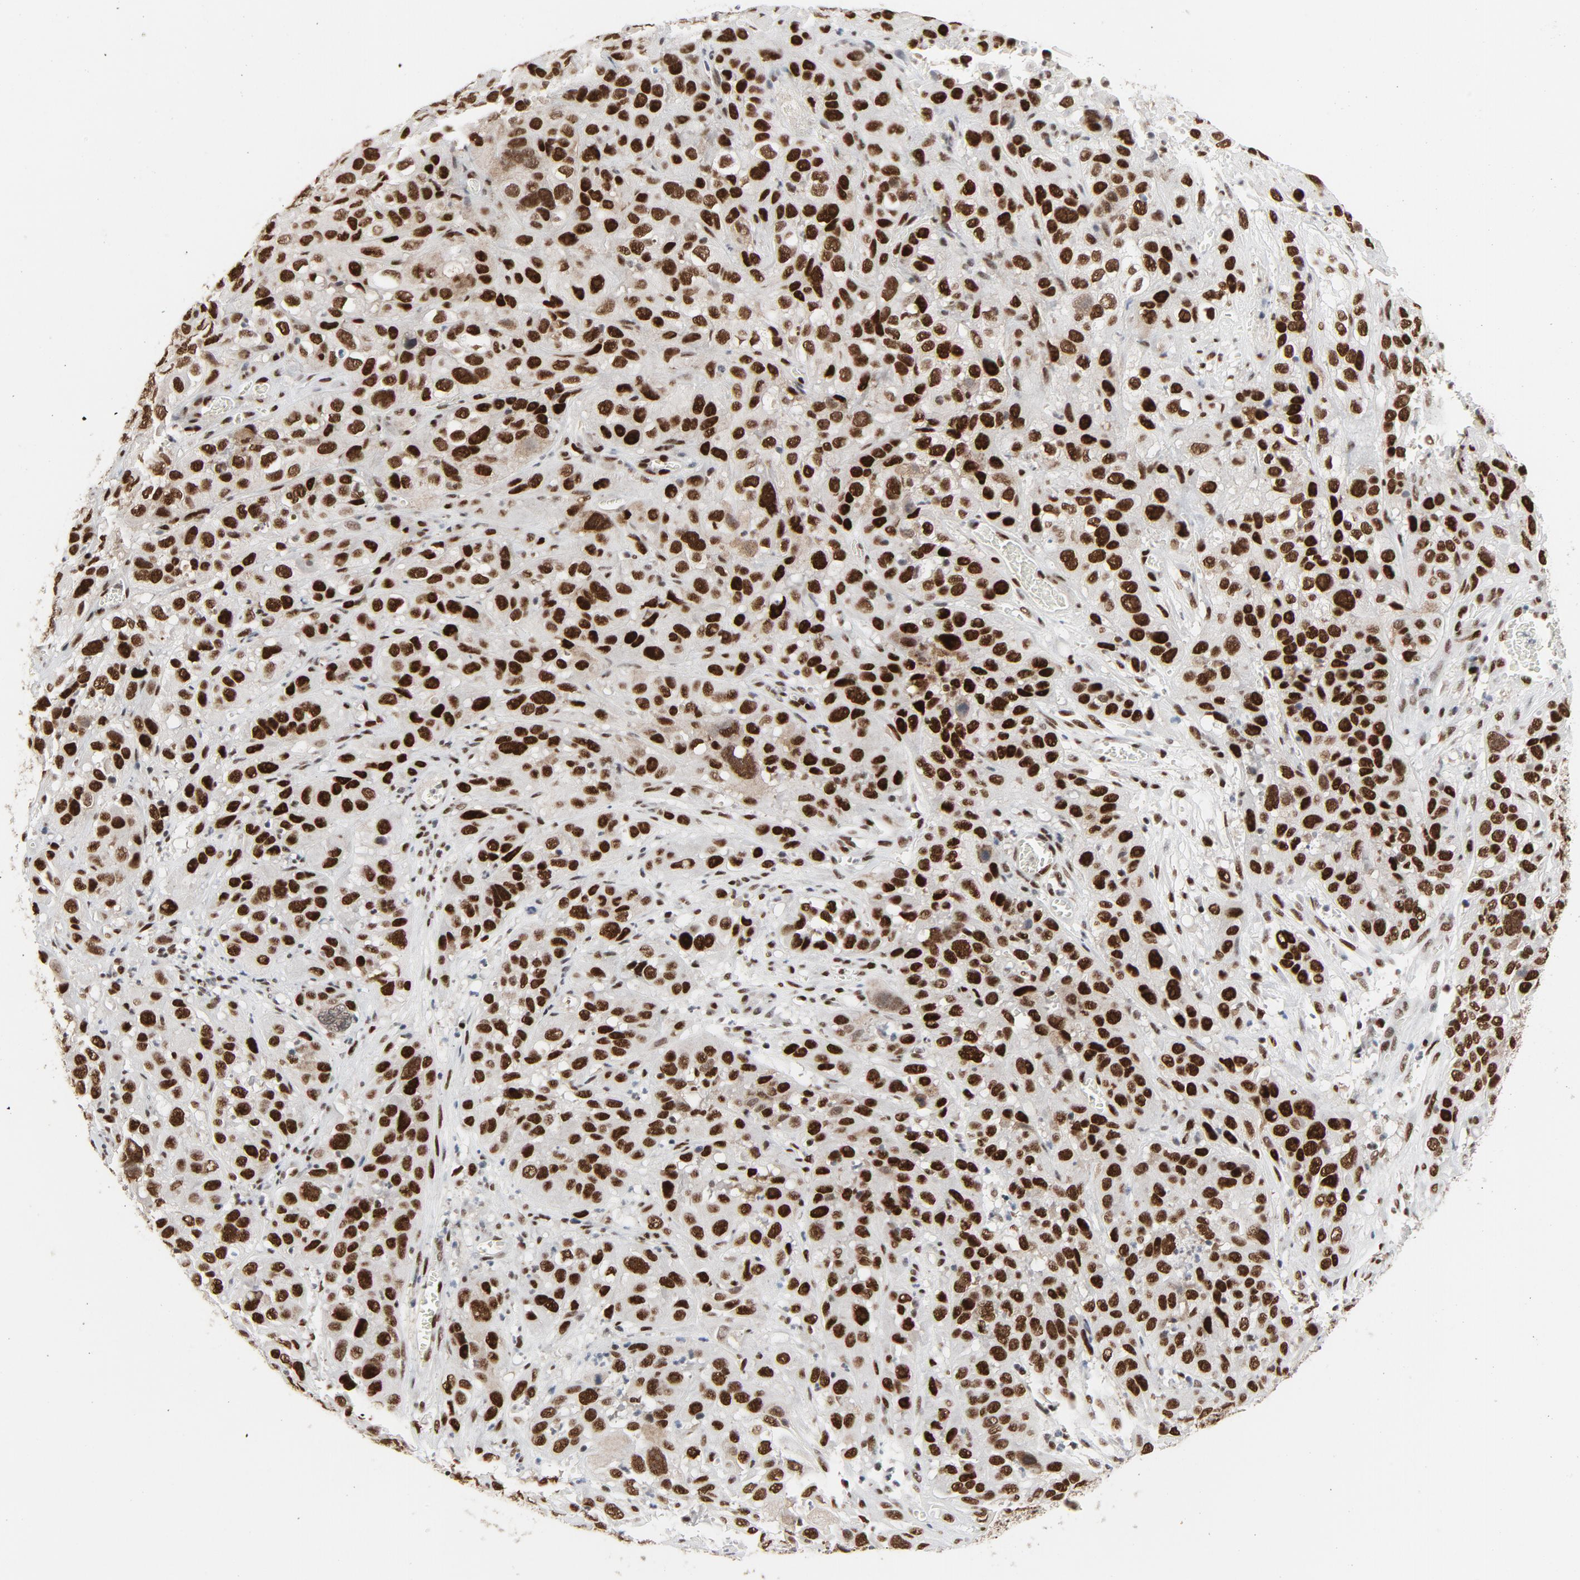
{"staining": {"intensity": "strong", "quantity": ">75%", "location": "nuclear"}, "tissue": "cervical cancer", "cell_type": "Tumor cells", "image_type": "cancer", "snomed": [{"axis": "morphology", "description": "Squamous cell carcinoma, NOS"}, {"axis": "topography", "description": "Cervix"}], "caption": "A brown stain shows strong nuclear positivity of a protein in human cervical squamous cell carcinoma tumor cells.", "gene": "JMJD6", "patient": {"sex": "female", "age": 32}}